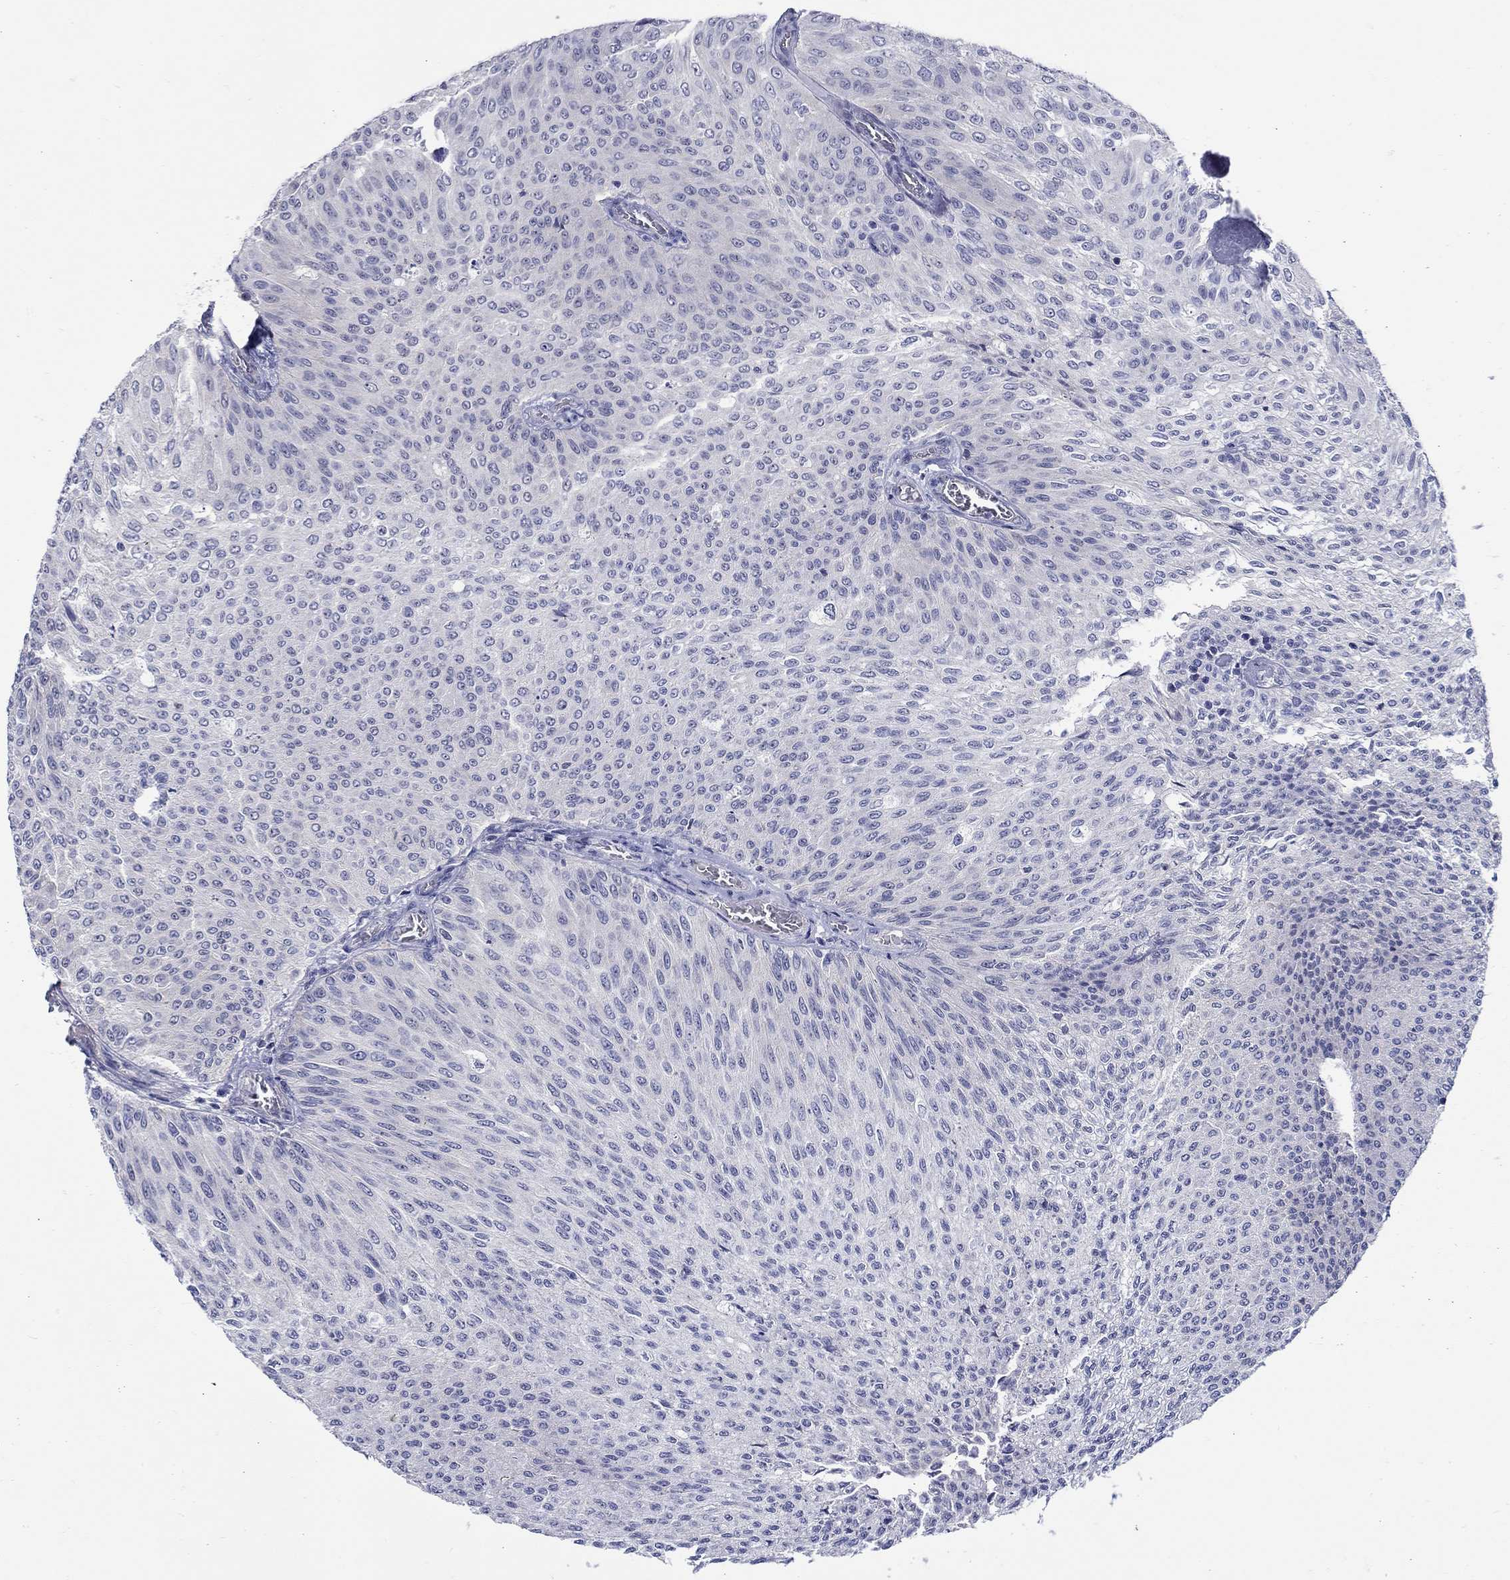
{"staining": {"intensity": "negative", "quantity": "none", "location": "none"}, "tissue": "urothelial cancer", "cell_type": "Tumor cells", "image_type": "cancer", "snomed": [{"axis": "morphology", "description": "Urothelial carcinoma, Low grade"}, {"axis": "topography", "description": "Ureter, NOS"}, {"axis": "topography", "description": "Urinary bladder"}], "caption": "Urothelial cancer was stained to show a protein in brown. There is no significant positivity in tumor cells.", "gene": "SLC30A3", "patient": {"sex": "male", "age": 78}}